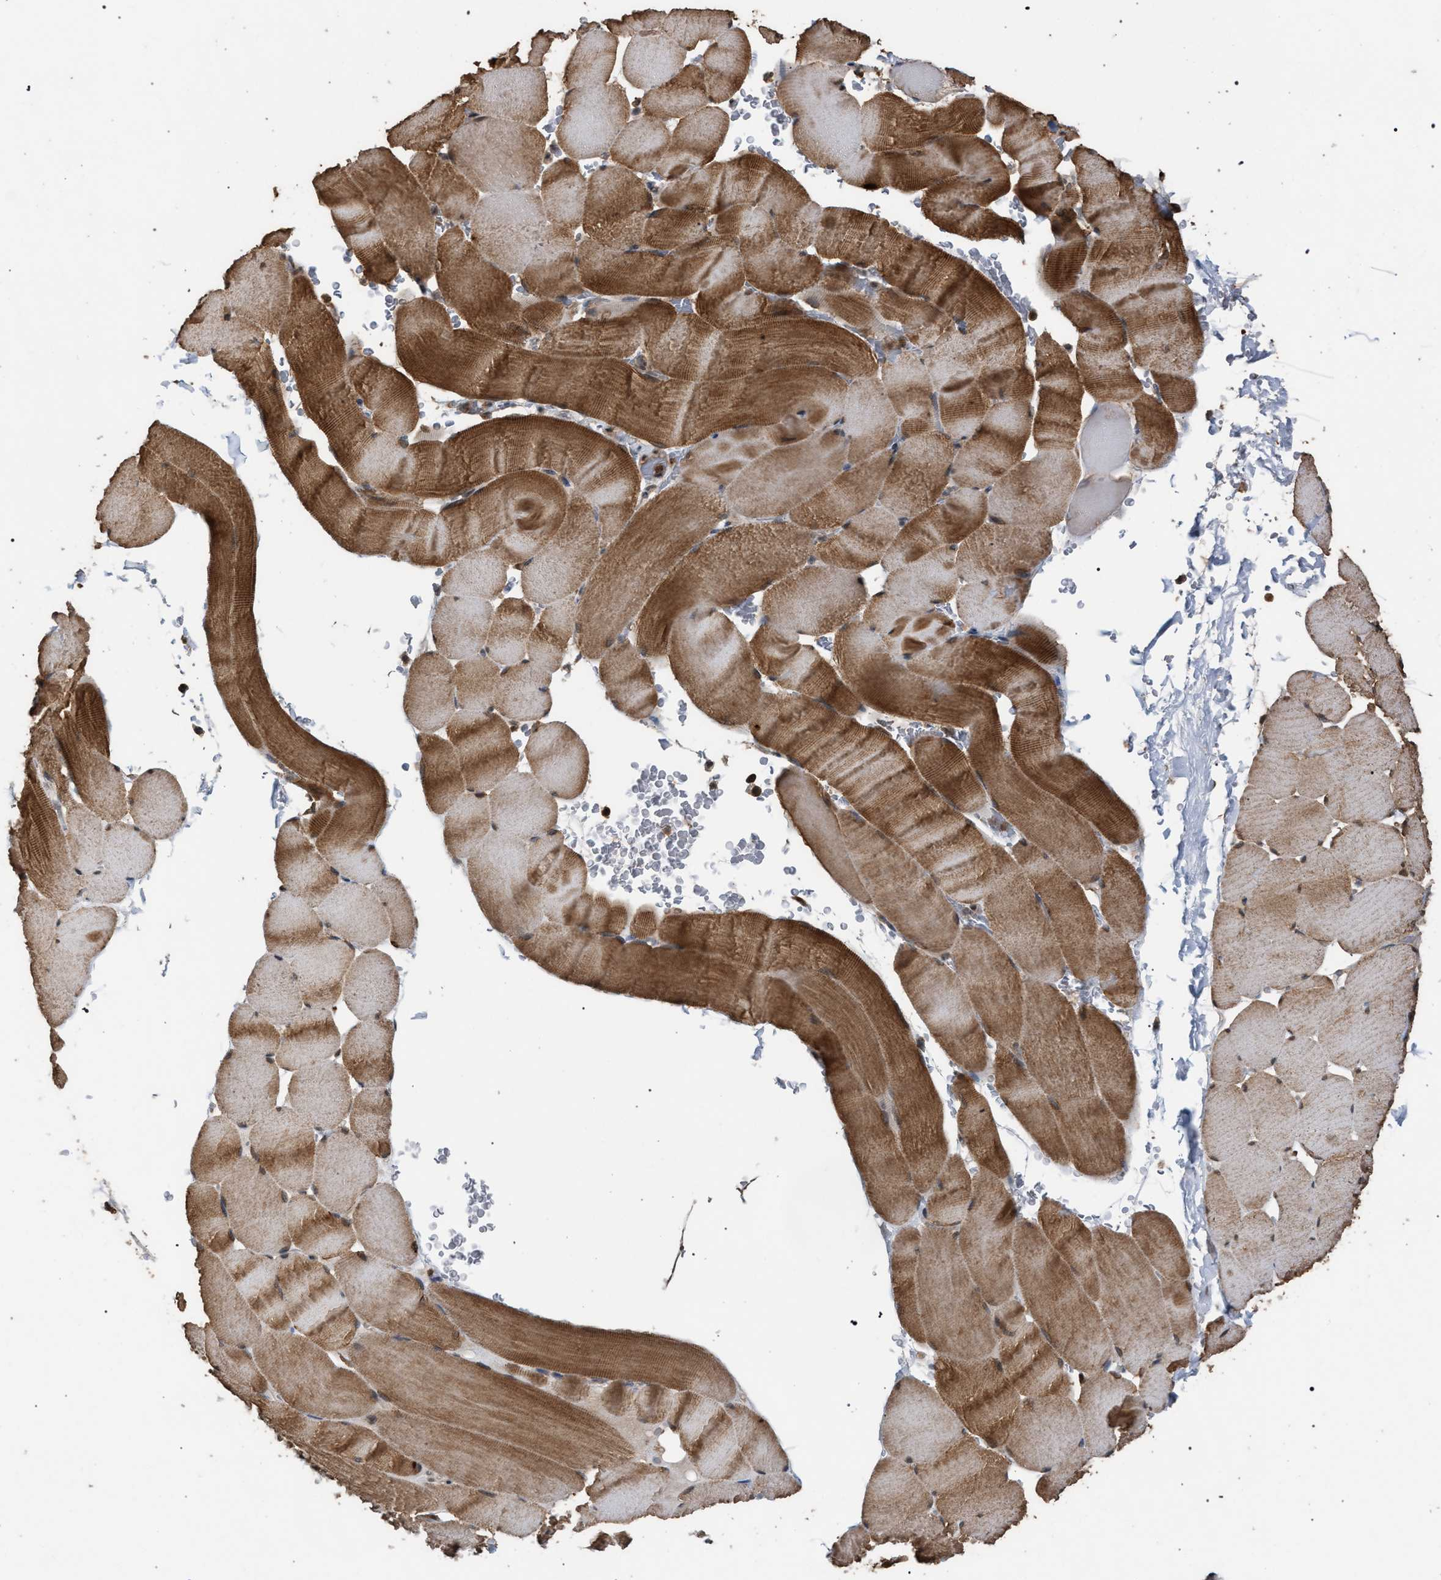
{"staining": {"intensity": "moderate", "quantity": ">75%", "location": "cytoplasmic/membranous"}, "tissue": "skeletal muscle", "cell_type": "Myocytes", "image_type": "normal", "snomed": [{"axis": "morphology", "description": "Normal tissue, NOS"}, {"axis": "topography", "description": "Skeletal muscle"}], "caption": "Myocytes show medium levels of moderate cytoplasmic/membranous expression in approximately >75% of cells in unremarkable human skeletal muscle.", "gene": "NAA35", "patient": {"sex": "male", "age": 62}}